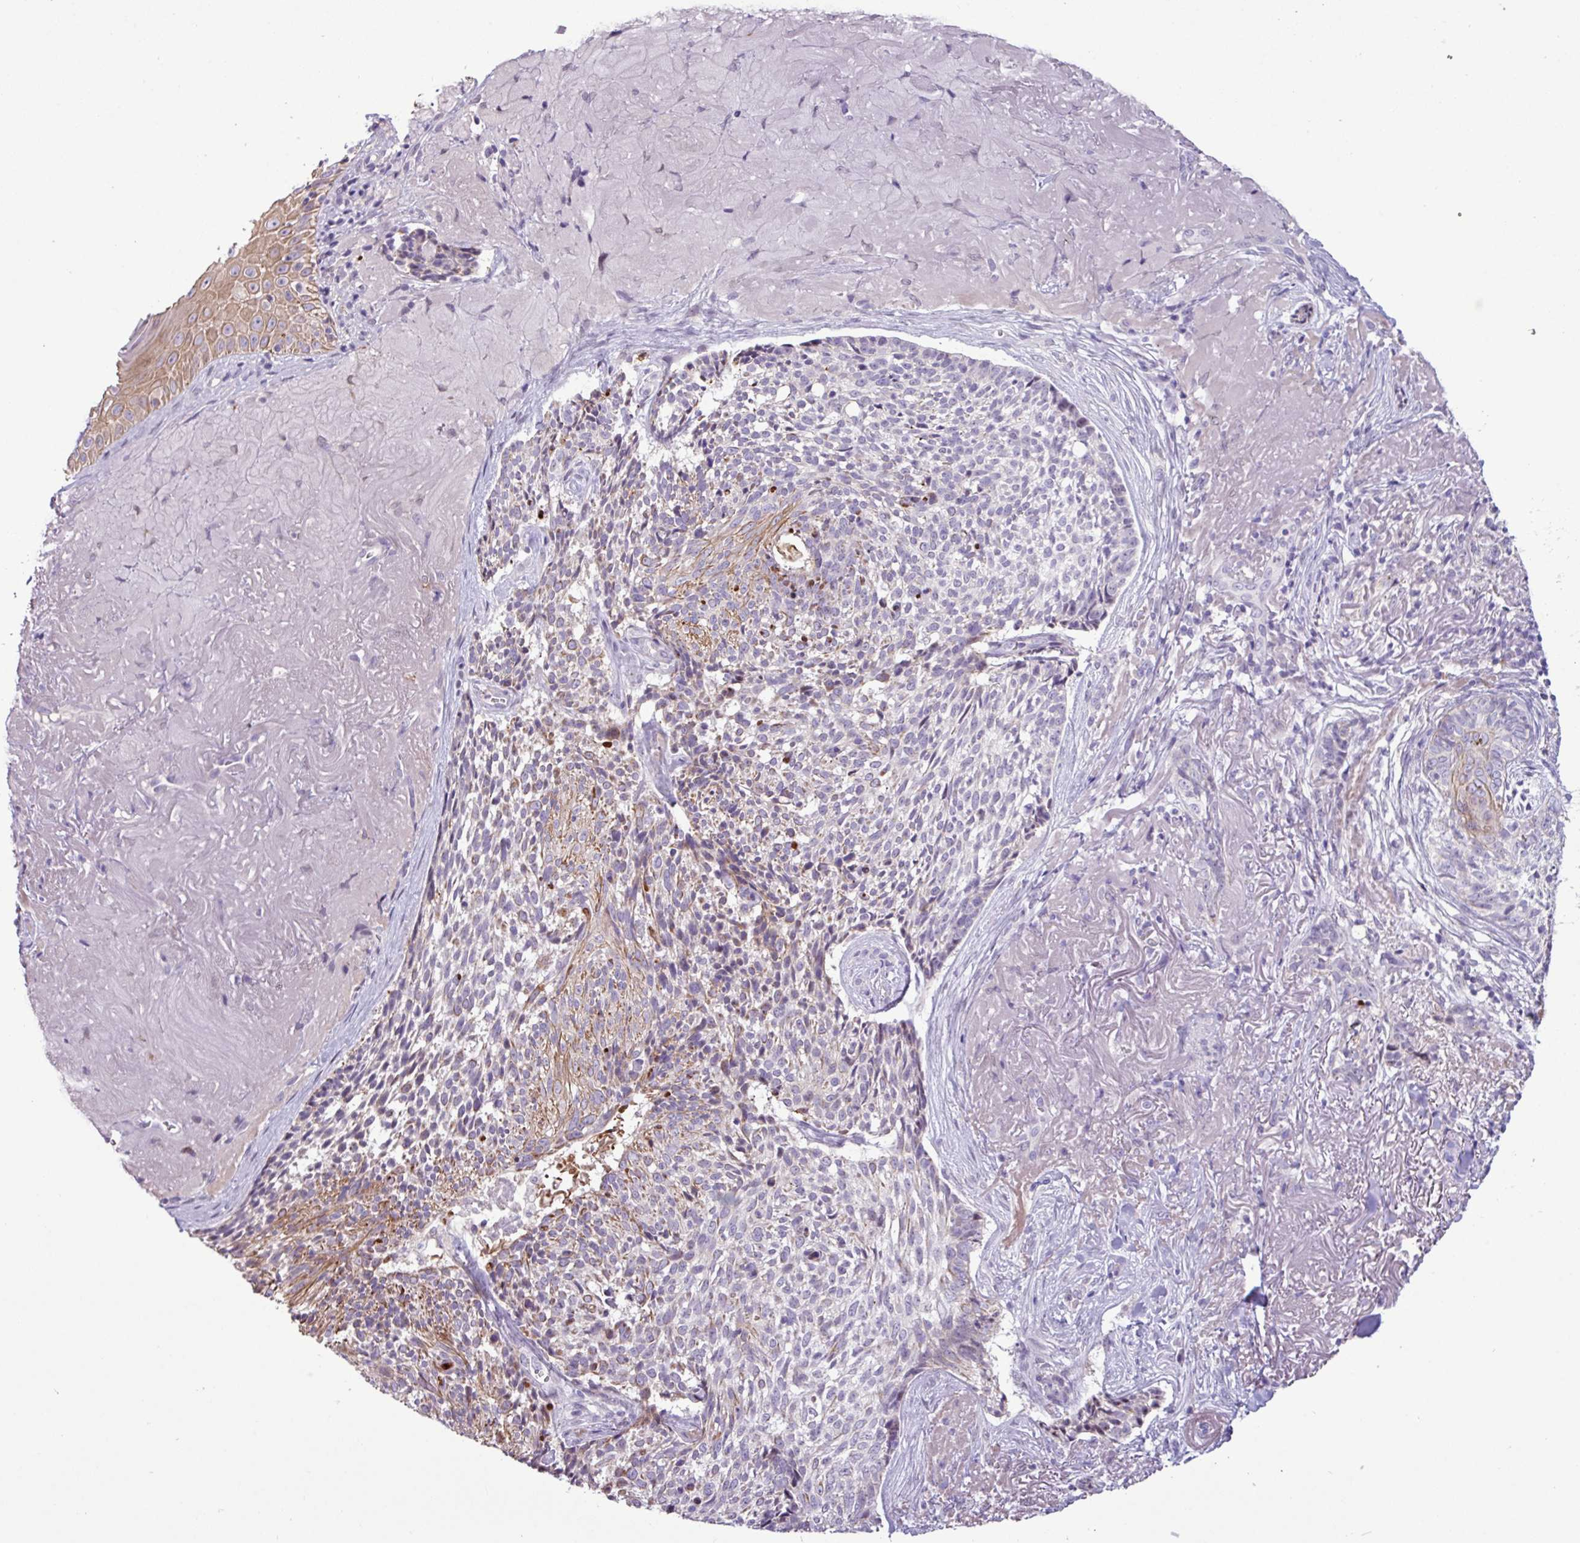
{"staining": {"intensity": "moderate", "quantity": "25%-75%", "location": "cytoplasmic/membranous"}, "tissue": "skin cancer", "cell_type": "Tumor cells", "image_type": "cancer", "snomed": [{"axis": "morphology", "description": "Basal cell carcinoma"}, {"axis": "topography", "description": "Skin"}, {"axis": "topography", "description": "Skin of face"}], "caption": "Immunohistochemistry (IHC) of basal cell carcinoma (skin) reveals medium levels of moderate cytoplasmic/membranous positivity in about 25%-75% of tumor cells.", "gene": "PNLDC1", "patient": {"sex": "female", "age": 95}}